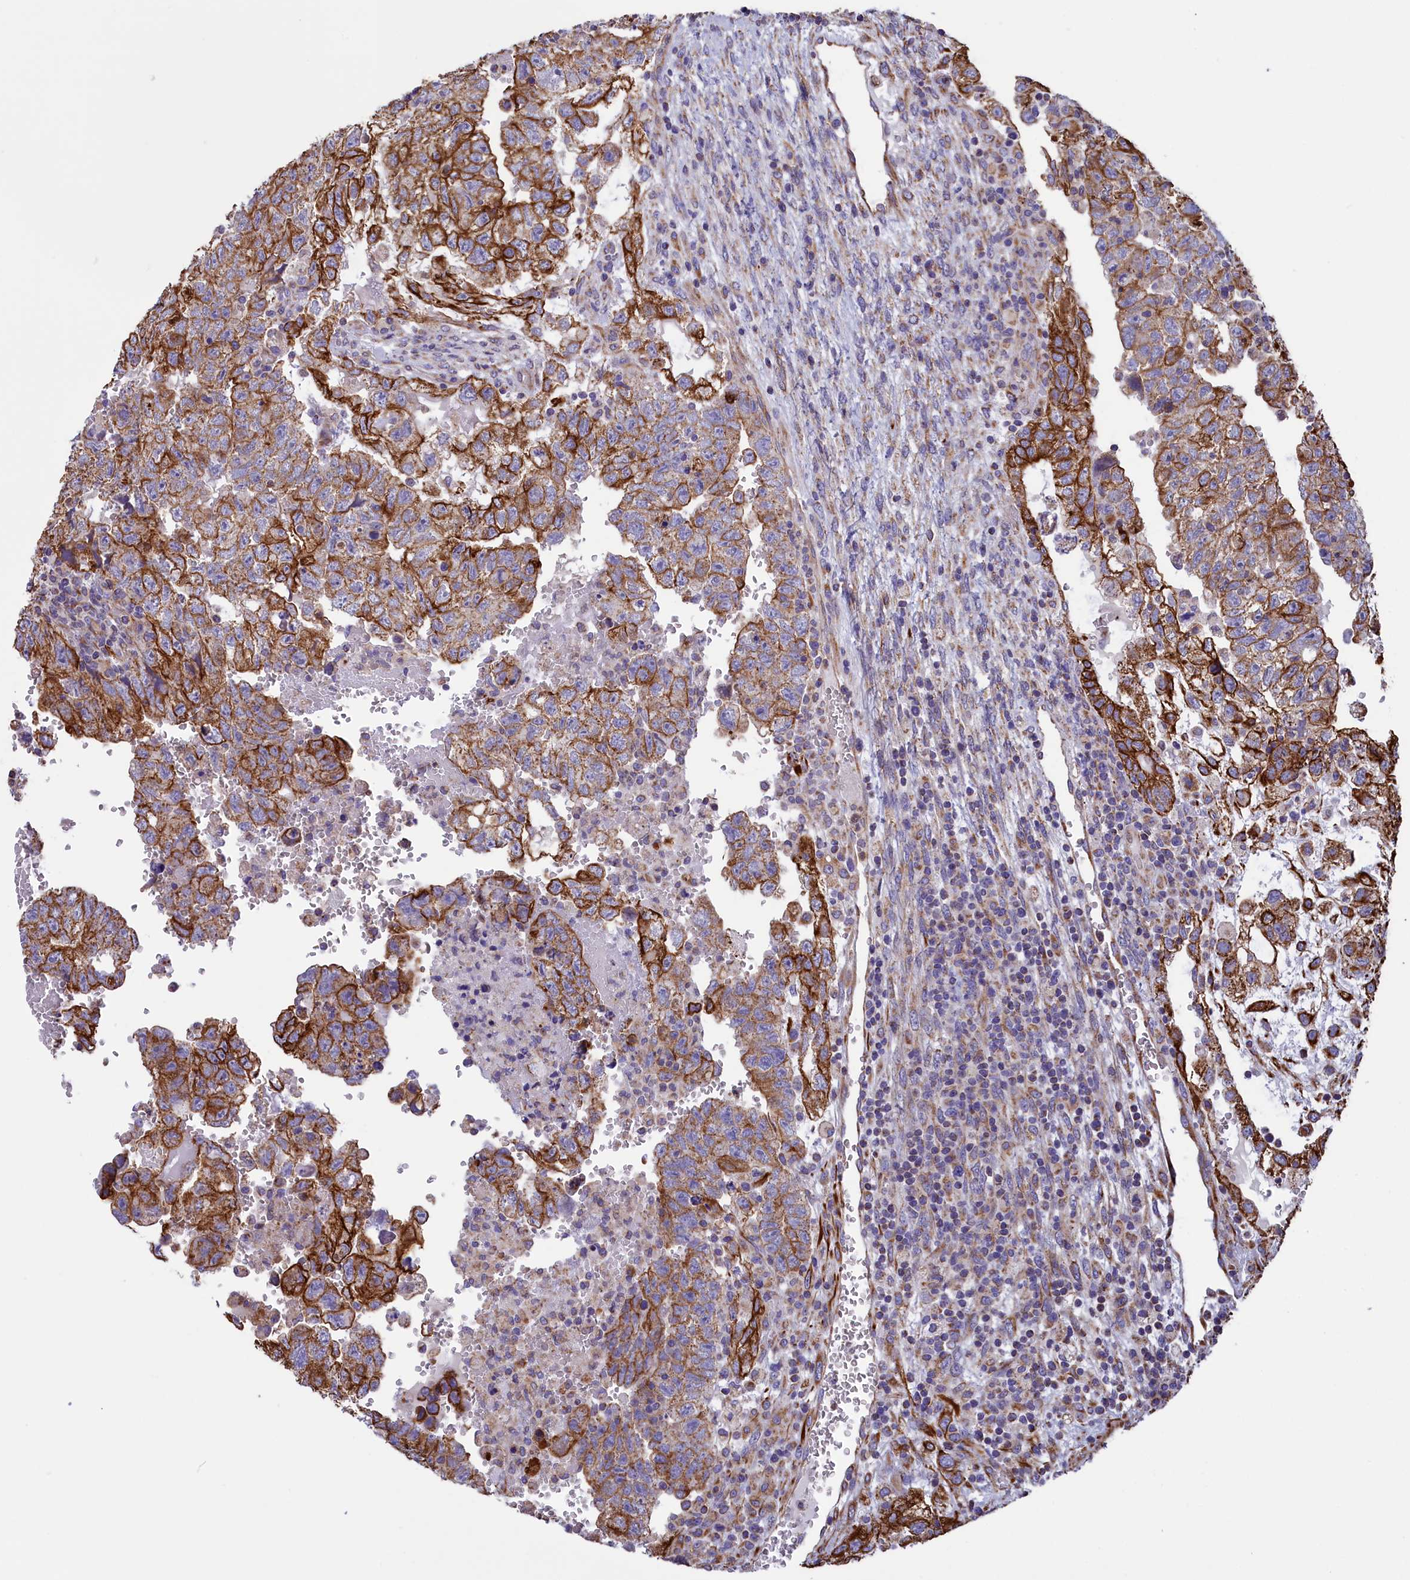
{"staining": {"intensity": "strong", "quantity": "25%-75%", "location": "cytoplasmic/membranous"}, "tissue": "testis cancer", "cell_type": "Tumor cells", "image_type": "cancer", "snomed": [{"axis": "morphology", "description": "Carcinoma, Embryonal, NOS"}, {"axis": "topography", "description": "Testis"}], "caption": "A high amount of strong cytoplasmic/membranous expression is appreciated in about 25%-75% of tumor cells in testis cancer (embryonal carcinoma) tissue. Using DAB (brown) and hematoxylin (blue) stains, captured at high magnification using brightfield microscopy.", "gene": "GATB", "patient": {"sex": "male", "age": 36}}